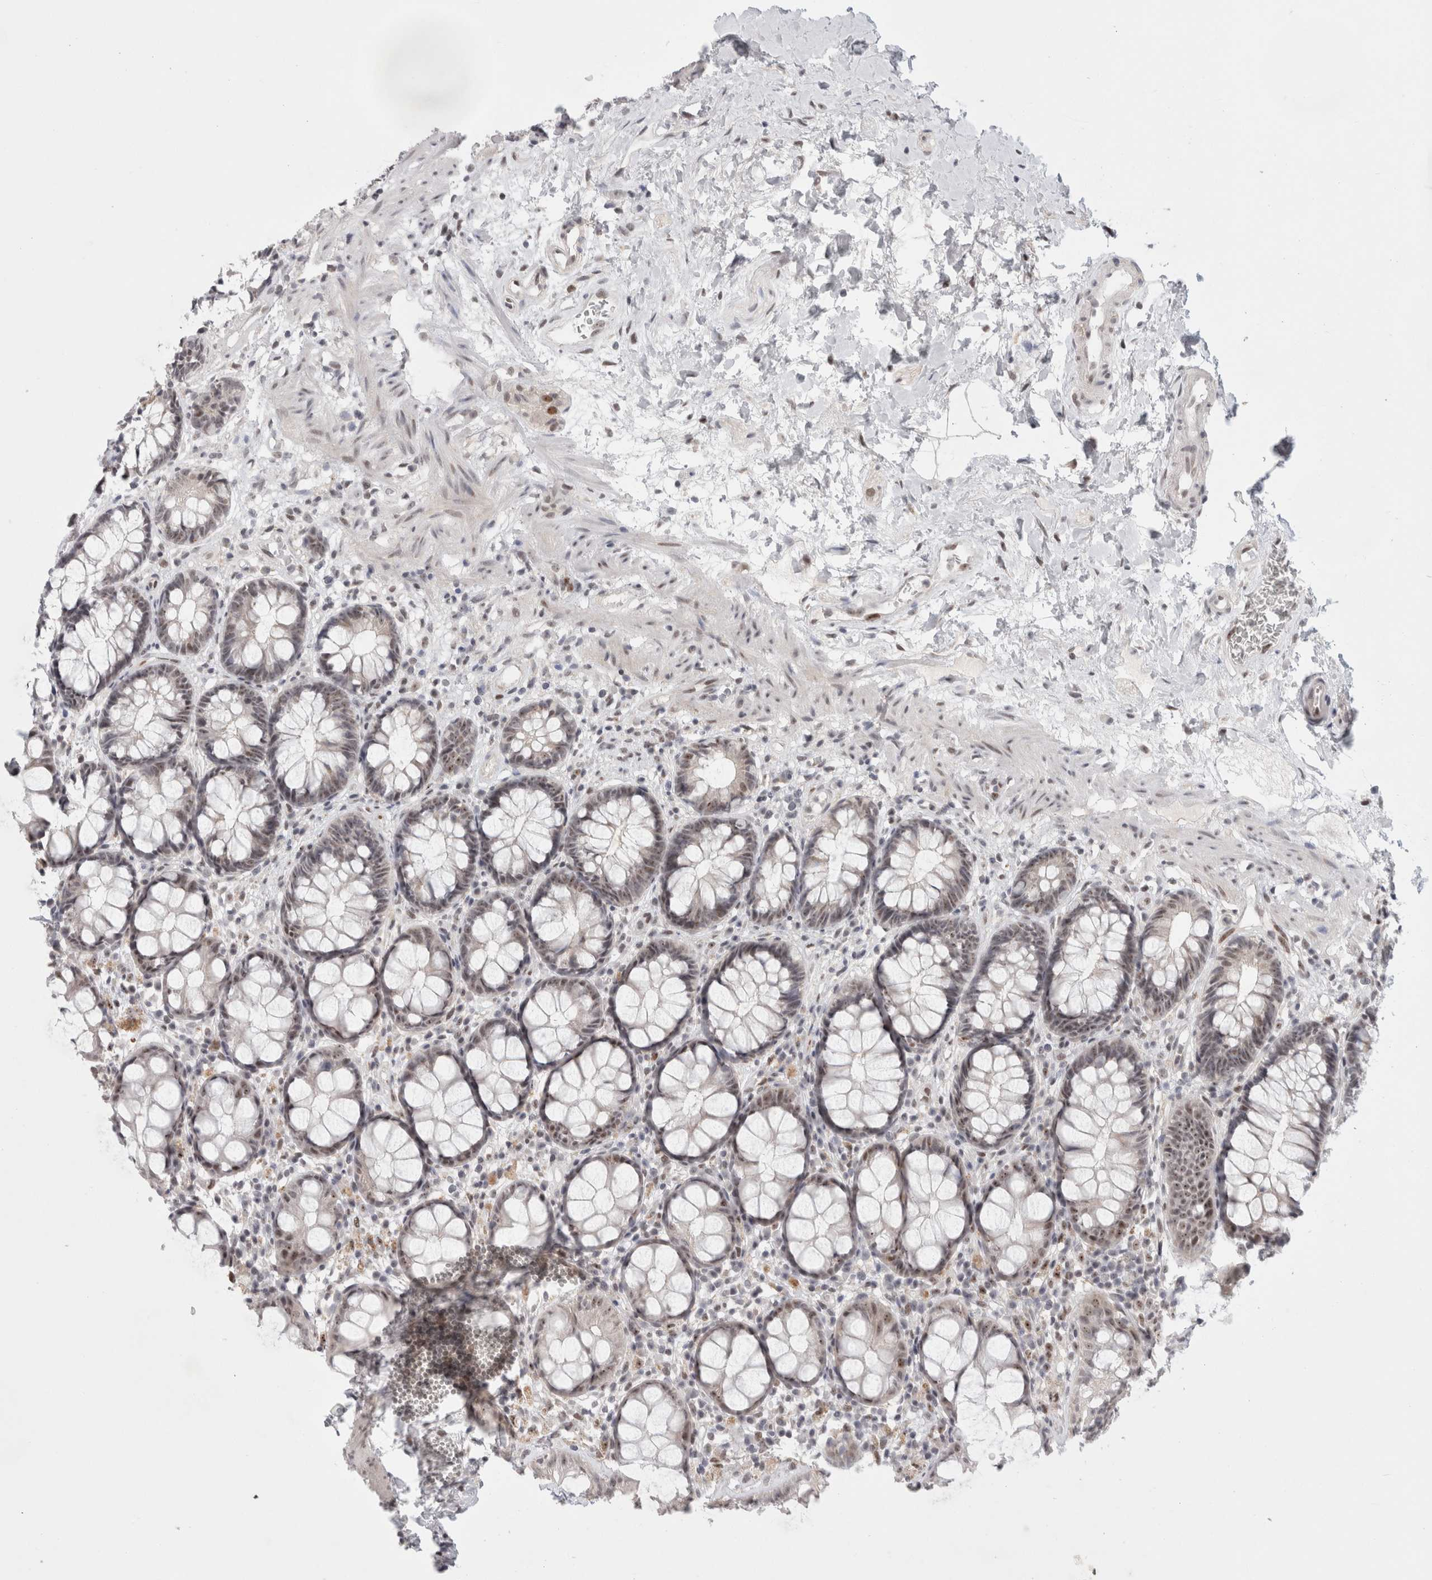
{"staining": {"intensity": "moderate", "quantity": "25%-75%", "location": "nuclear"}, "tissue": "rectum", "cell_type": "Glandular cells", "image_type": "normal", "snomed": [{"axis": "morphology", "description": "Normal tissue, NOS"}, {"axis": "topography", "description": "Rectum"}], "caption": "DAB (3,3'-diaminobenzidine) immunohistochemical staining of normal rectum reveals moderate nuclear protein expression in about 25%-75% of glandular cells. (Stains: DAB in brown, nuclei in blue, Microscopy: brightfield microscopy at high magnification).", "gene": "SENP6", "patient": {"sex": "male", "age": 64}}